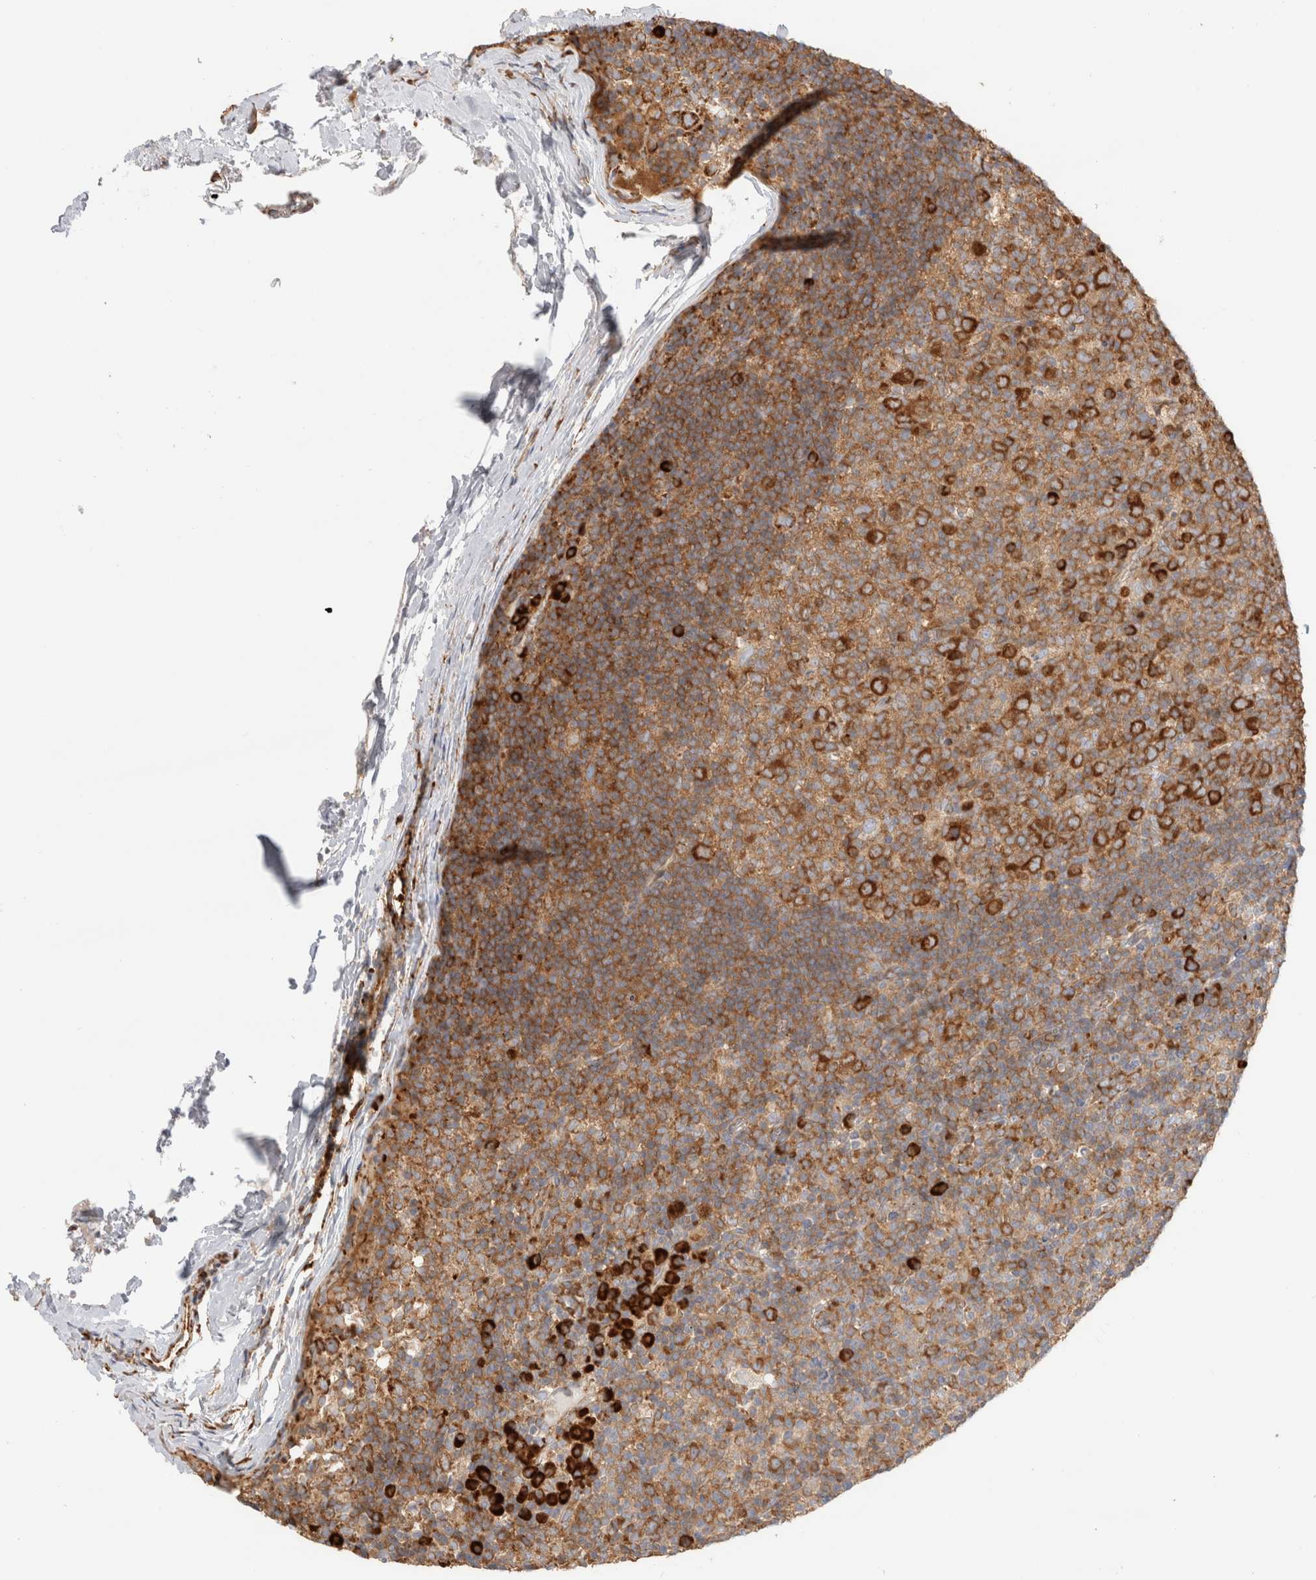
{"staining": {"intensity": "strong", "quantity": ">75%", "location": "cytoplasmic/membranous"}, "tissue": "lymph node", "cell_type": "Germinal center cells", "image_type": "normal", "snomed": [{"axis": "morphology", "description": "Normal tissue, NOS"}, {"axis": "morphology", "description": "Inflammation, NOS"}, {"axis": "topography", "description": "Lymph node"}], "caption": "Protein staining demonstrates strong cytoplasmic/membranous staining in about >75% of germinal center cells in benign lymph node. Using DAB (3,3'-diaminobenzidine) (brown) and hematoxylin (blue) stains, captured at high magnification using brightfield microscopy.", "gene": "ZC2HC1A", "patient": {"sex": "male", "age": 55}}